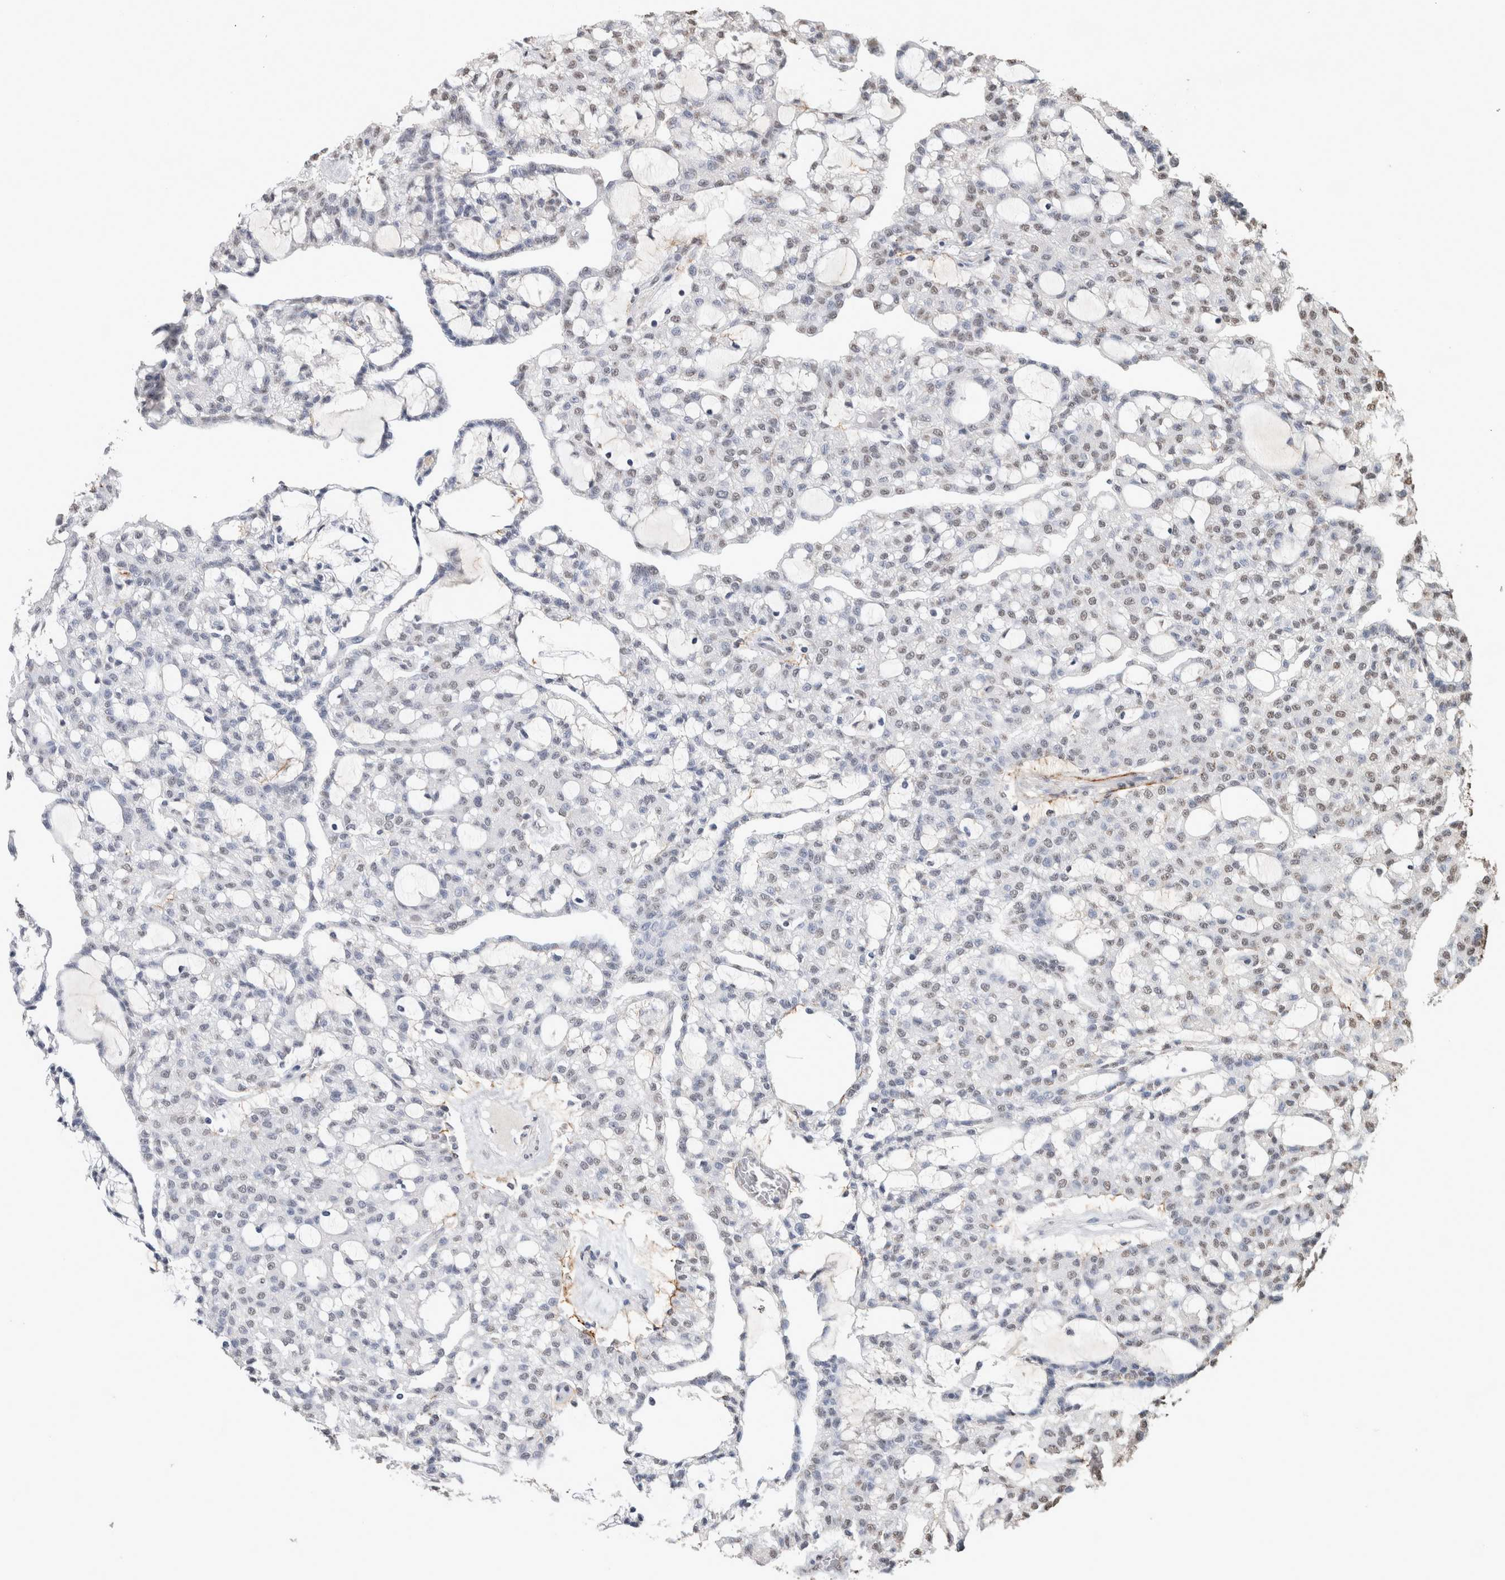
{"staining": {"intensity": "negative", "quantity": "none", "location": "none"}, "tissue": "renal cancer", "cell_type": "Tumor cells", "image_type": "cancer", "snomed": [{"axis": "morphology", "description": "Adenocarcinoma, NOS"}, {"axis": "topography", "description": "Kidney"}], "caption": "Tumor cells show no significant positivity in renal cancer.", "gene": "LTBP1", "patient": {"sex": "male", "age": 63}}